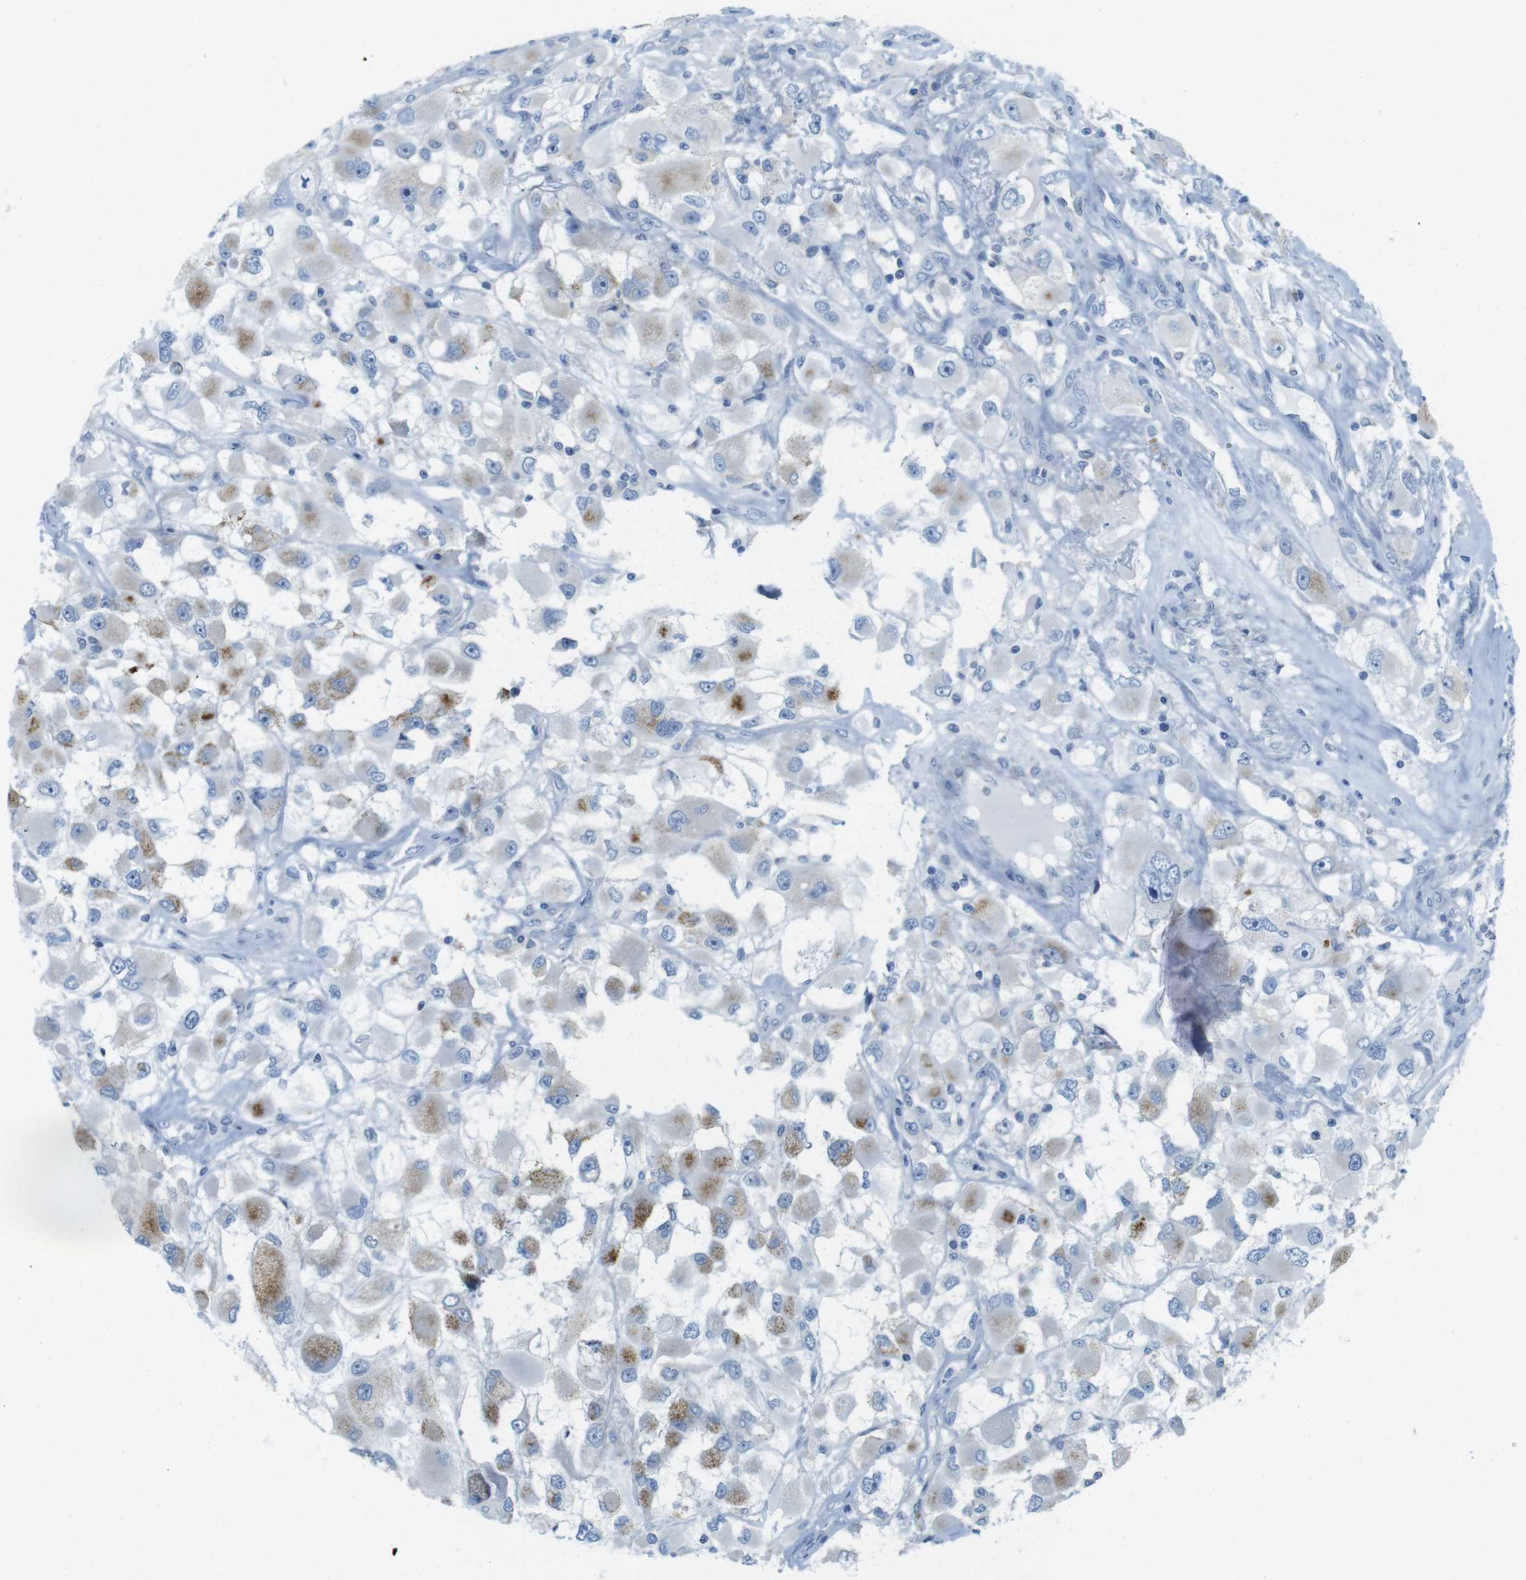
{"staining": {"intensity": "moderate", "quantity": "<25%", "location": "cytoplasmic/membranous"}, "tissue": "renal cancer", "cell_type": "Tumor cells", "image_type": "cancer", "snomed": [{"axis": "morphology", "description": "Adenocarcinoma, NOS"}, {"axis": "topography", "description": "Kidney"}], "caption": "Immunohistochemical staining of human renal cancer demonstrates moderate cytoplasmic/membranous protein staining in approximately <25% of tumor cells.", "gene": "ASIC5", "patient": {"sex": "female", "age": 52}}